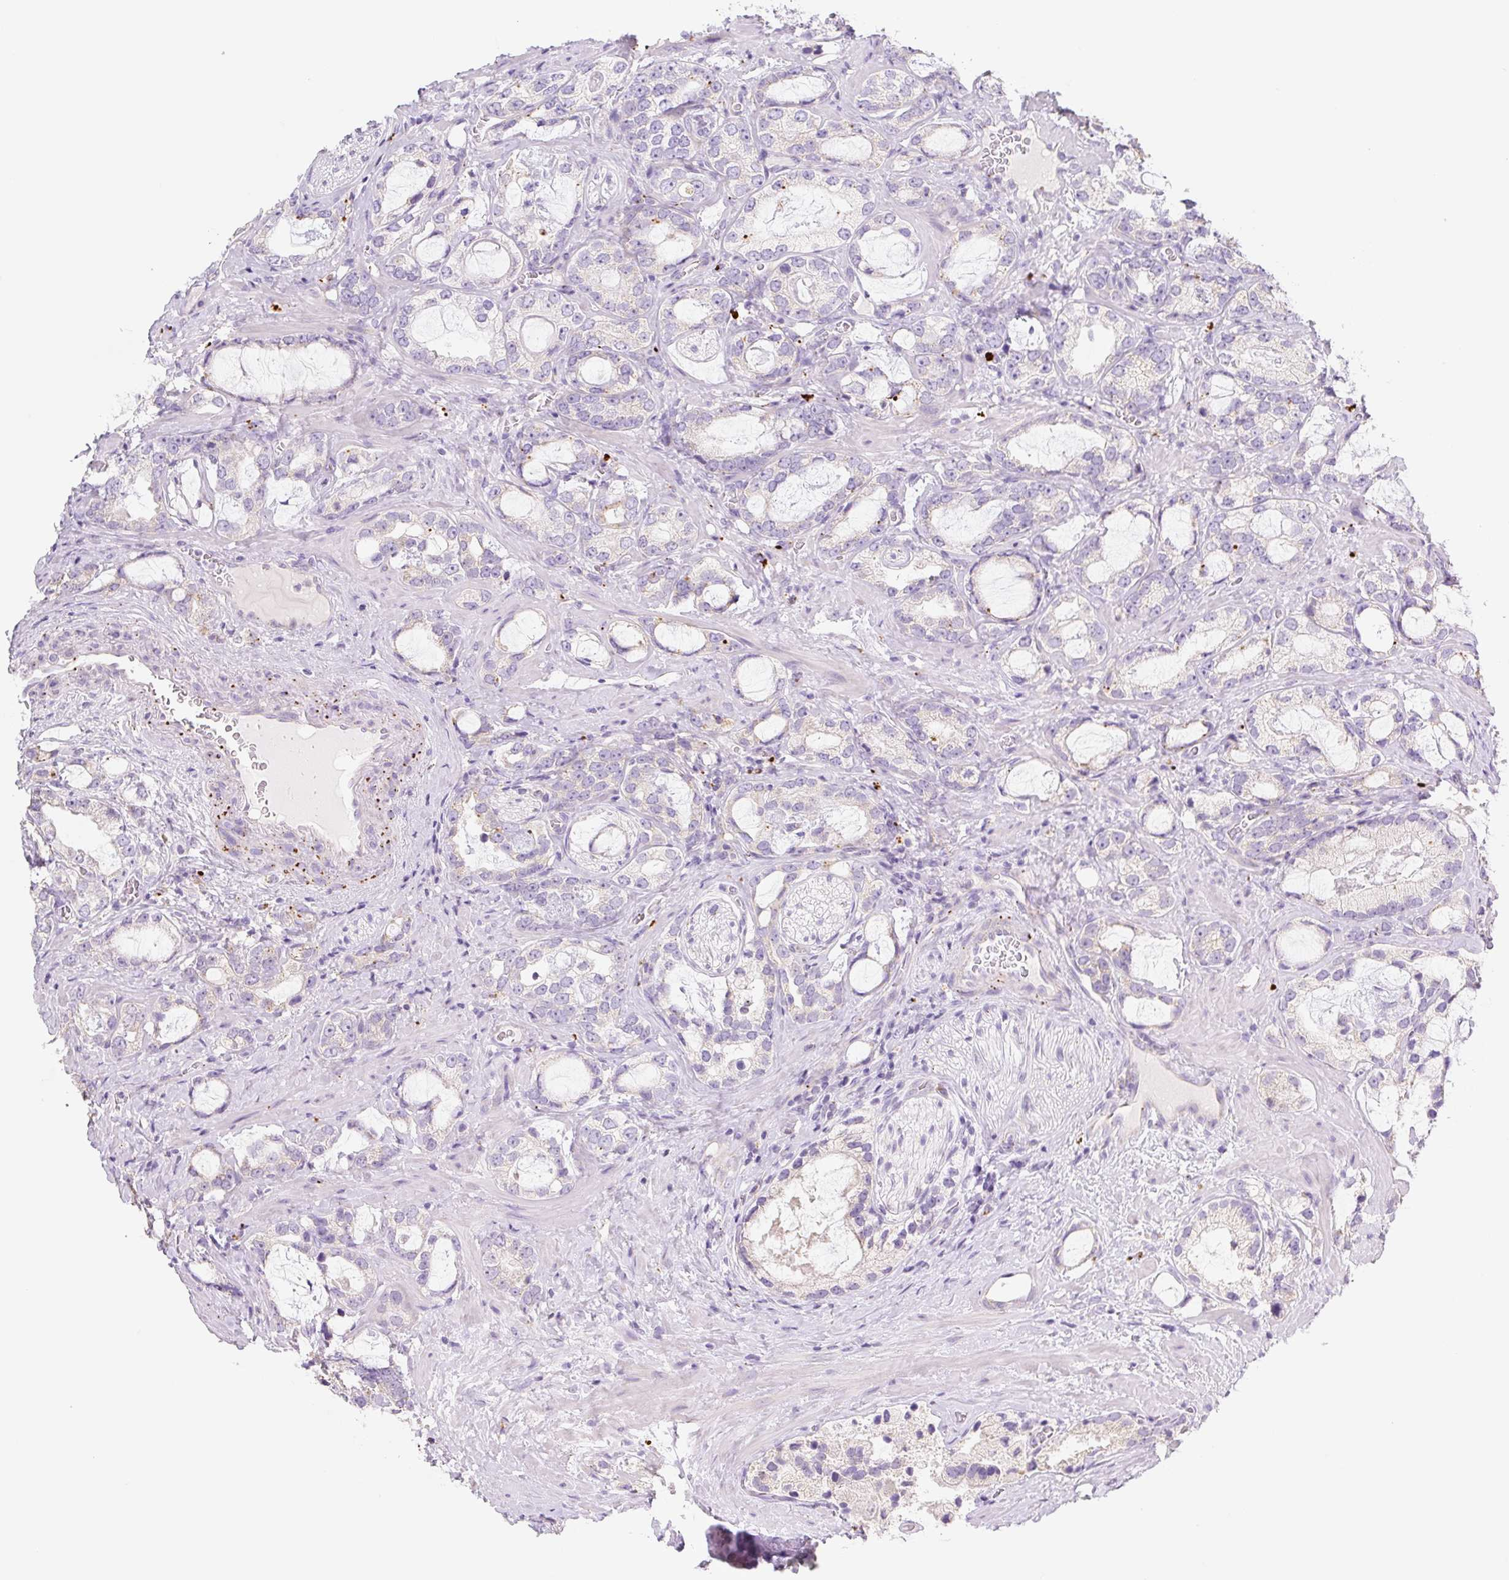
{"staining": {"intensity": "moderate", "quantity": "<25%", "location": "cytoplasmic/membranous"}, "tissue": "prostate cancer", "cell_type": "Tumor cells", "image_type": "cancer", "snomed": [{"axis": "morphology", "description": "Adenocarcinoma, Medium grade"}, {"axis": "topography", "description": "Prostate"}], "caption": "Immunohistochemical staining of prostate adenocarcinoma (medium-grade) shows low levels of moderate cytoplasmic/membranous positivity in about <25% of tumor cells.", "gene": "CLEC3A", "patient": {"sex": "male", "age": 57}}